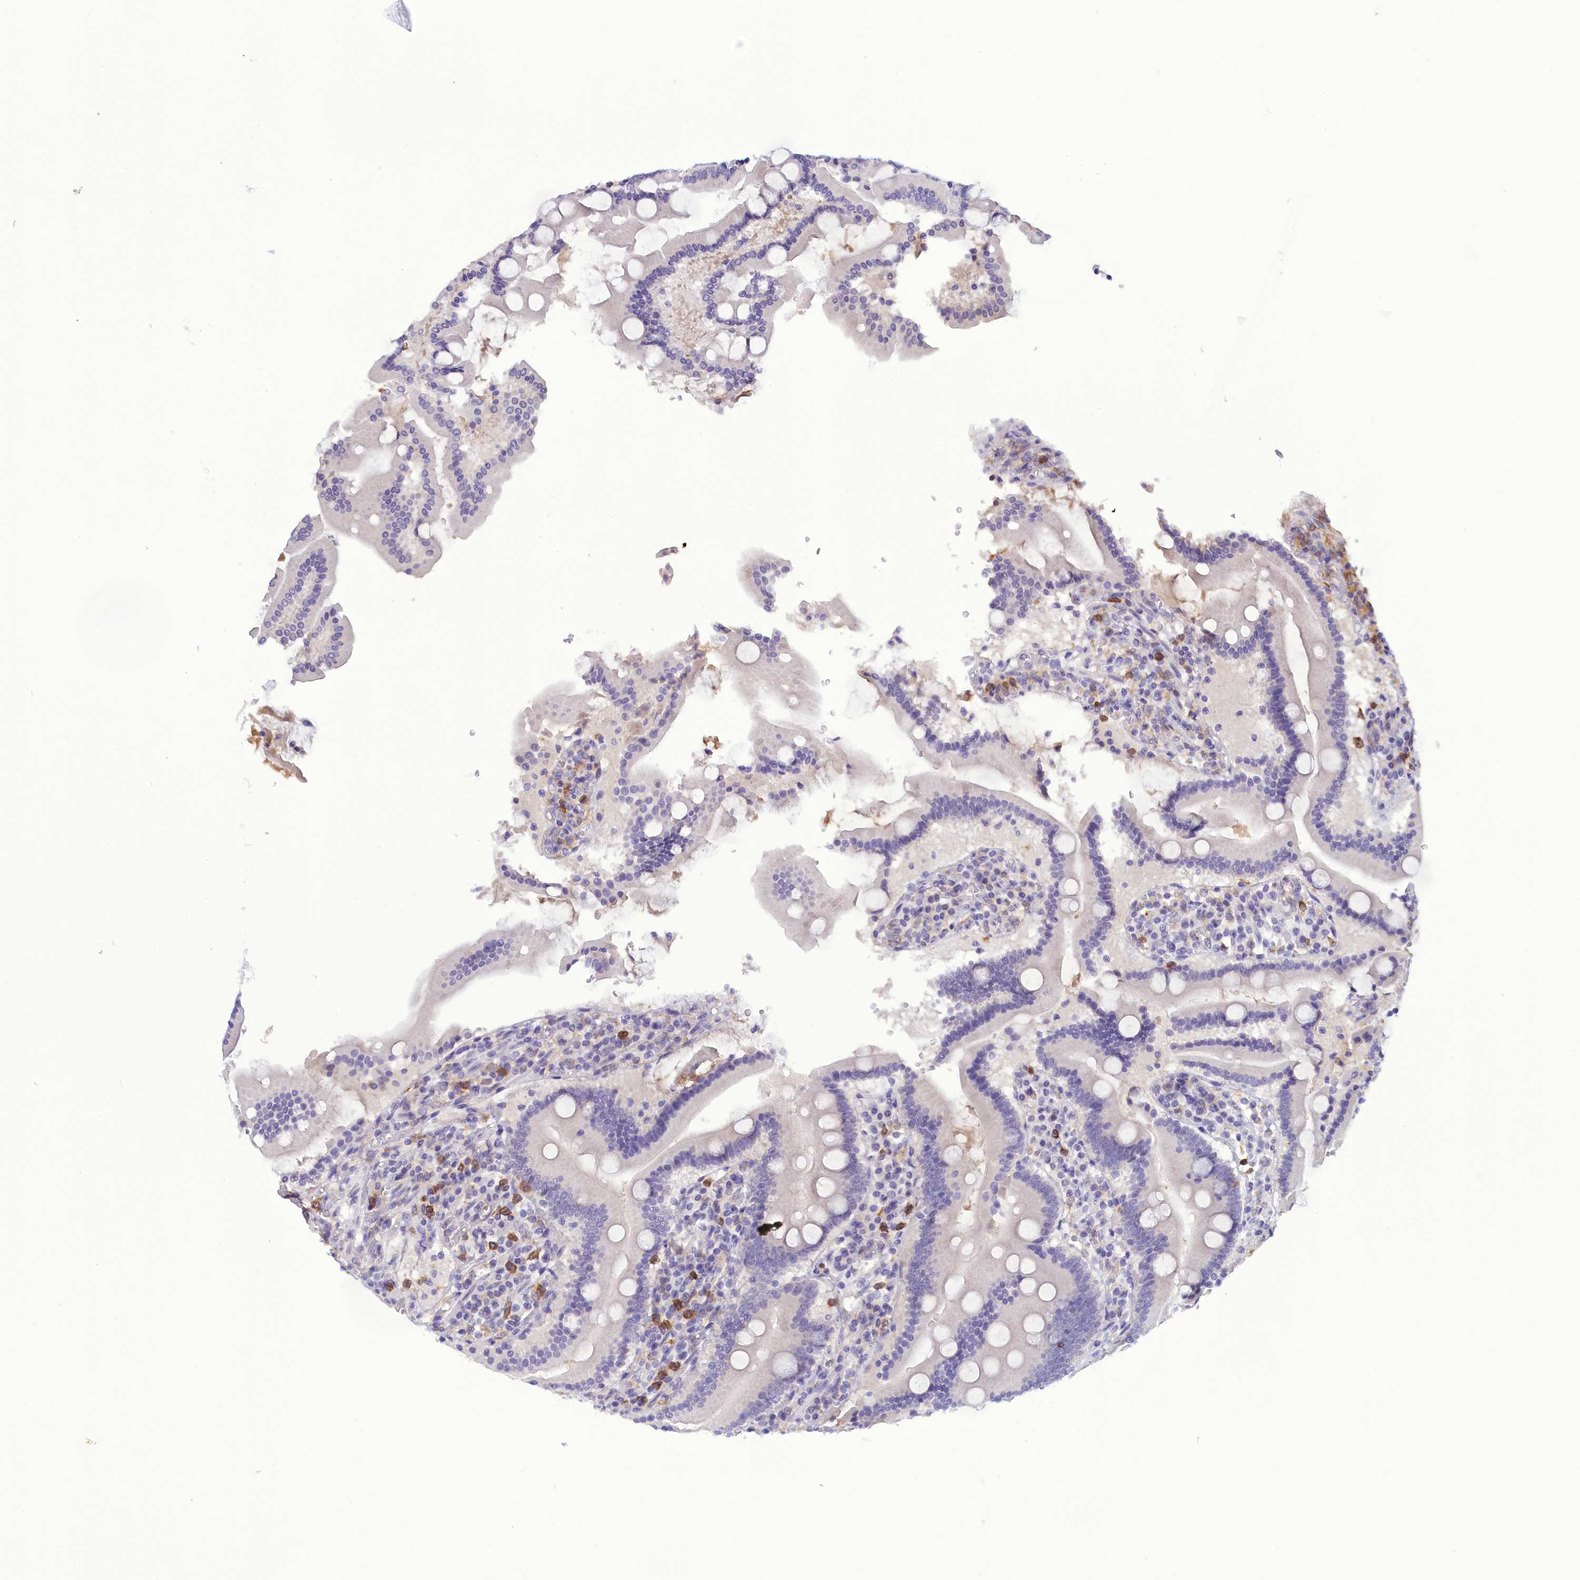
{"staining": {"intensity": "negative", "quantity": "none", "location": "none"}, "tissue": "duodenum", "cell_type": "Glandular cells", "image_type": "normal", "snomed": [{"axis": "morphology", "description": "Normal tissue, NOS"}, {"axis": "topography", "description": "Duodenum"}], "caption": "Immunohistochemistry (IHC) of unremarkable duodenum displays no expression in glandular cells. Nuclei are stained in blue.", "gene": "FAM149B1", "patient": {"sex": "male", "age": 55}}